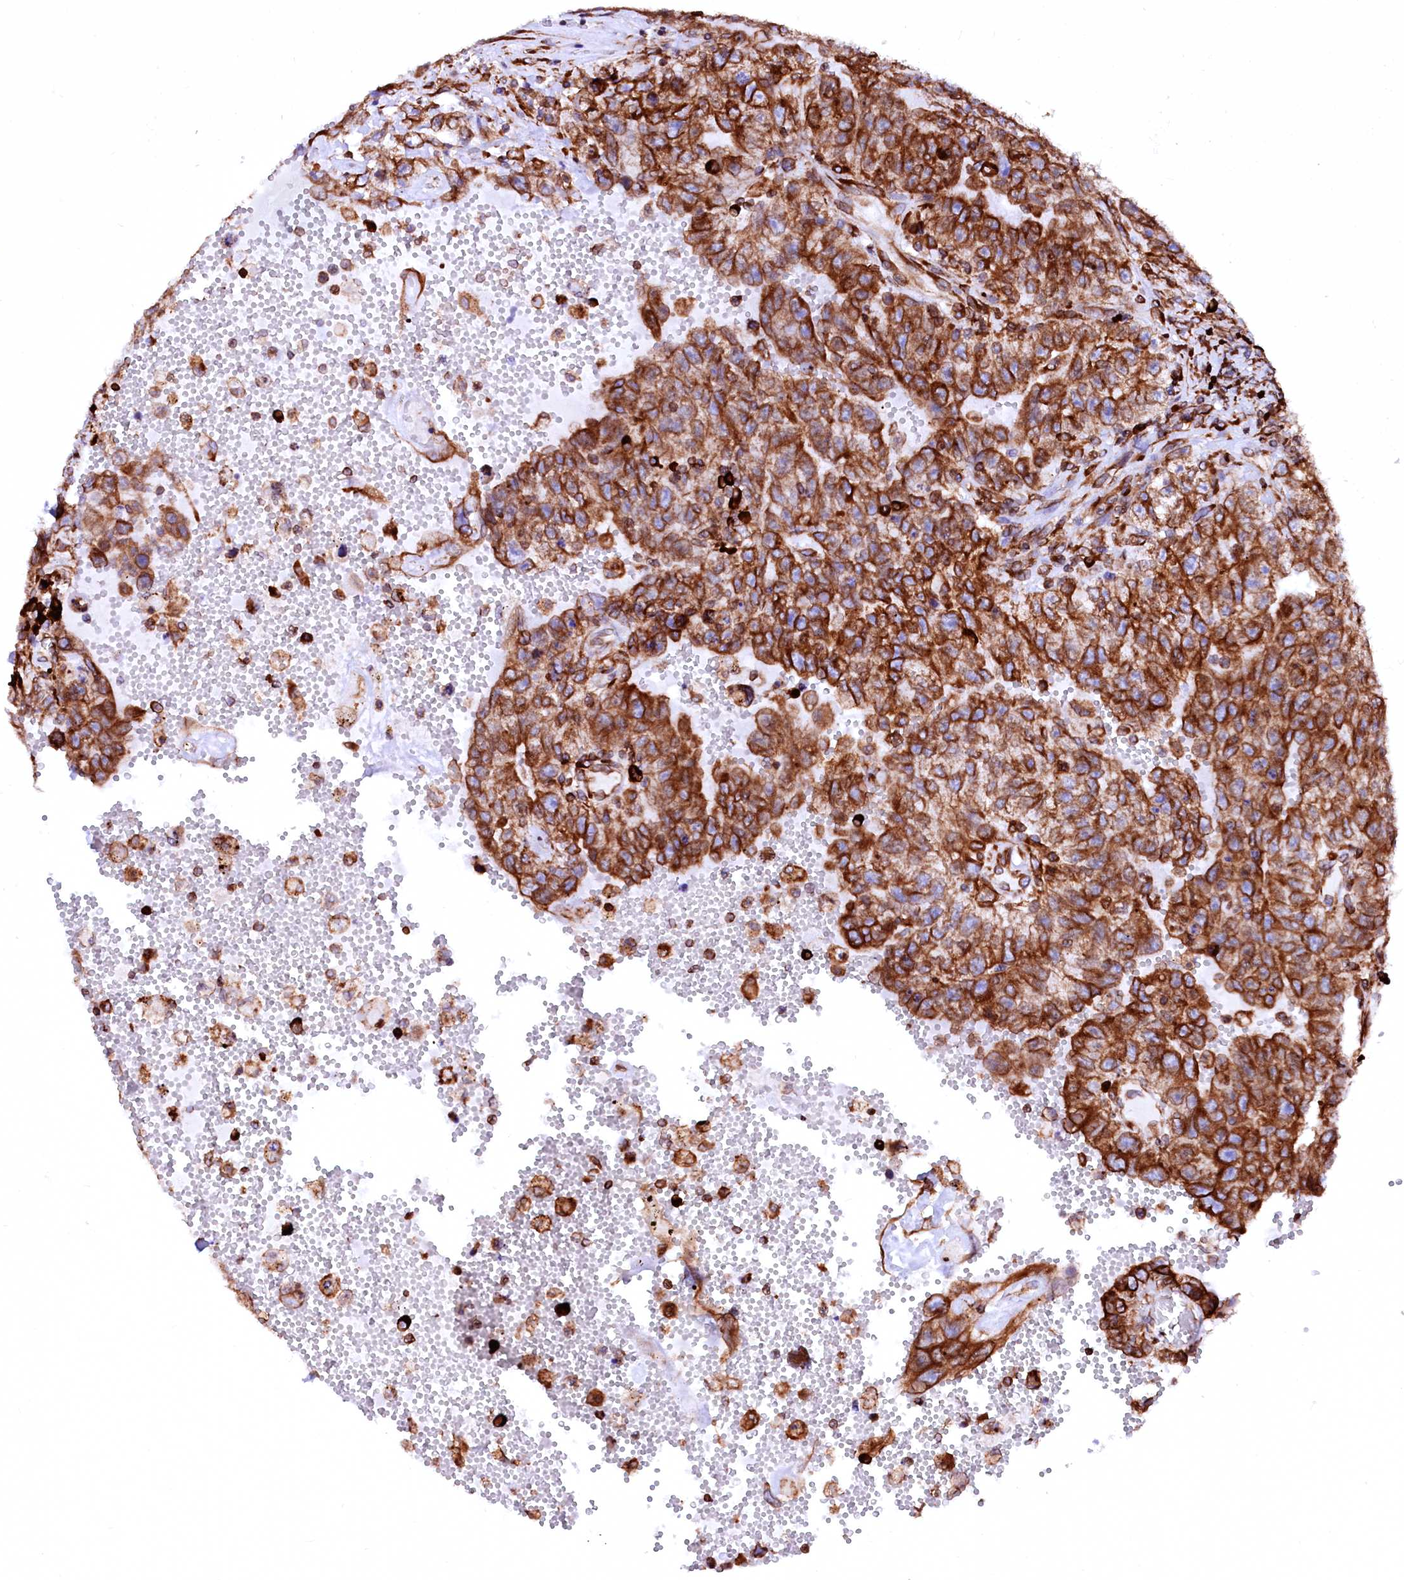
{"staining": {"intensity": "strong", "quantity": ">75%", "location": "cytoplasmic/membranous"}, "tissue": "testis cancer", "cell_type": "Tumor cells", "image_type": "cancer", "snomed": [{"axis": "morphology", "description": "Carcinoma, Embryonal, NOS"}, {"axis": "topography", "description": "Testis"}], "caption": "A high amount of strong cytoplasmic/membranous expression is appreciated in about >75% of tumor cells in embryonal carcinoma (testis) tissue. Immunohistochemistry (ihc) stains the protein in brown and the nuclei are stained blue.", "gene": "DERL1", "patient": {"sex": "male", "age": 26}}